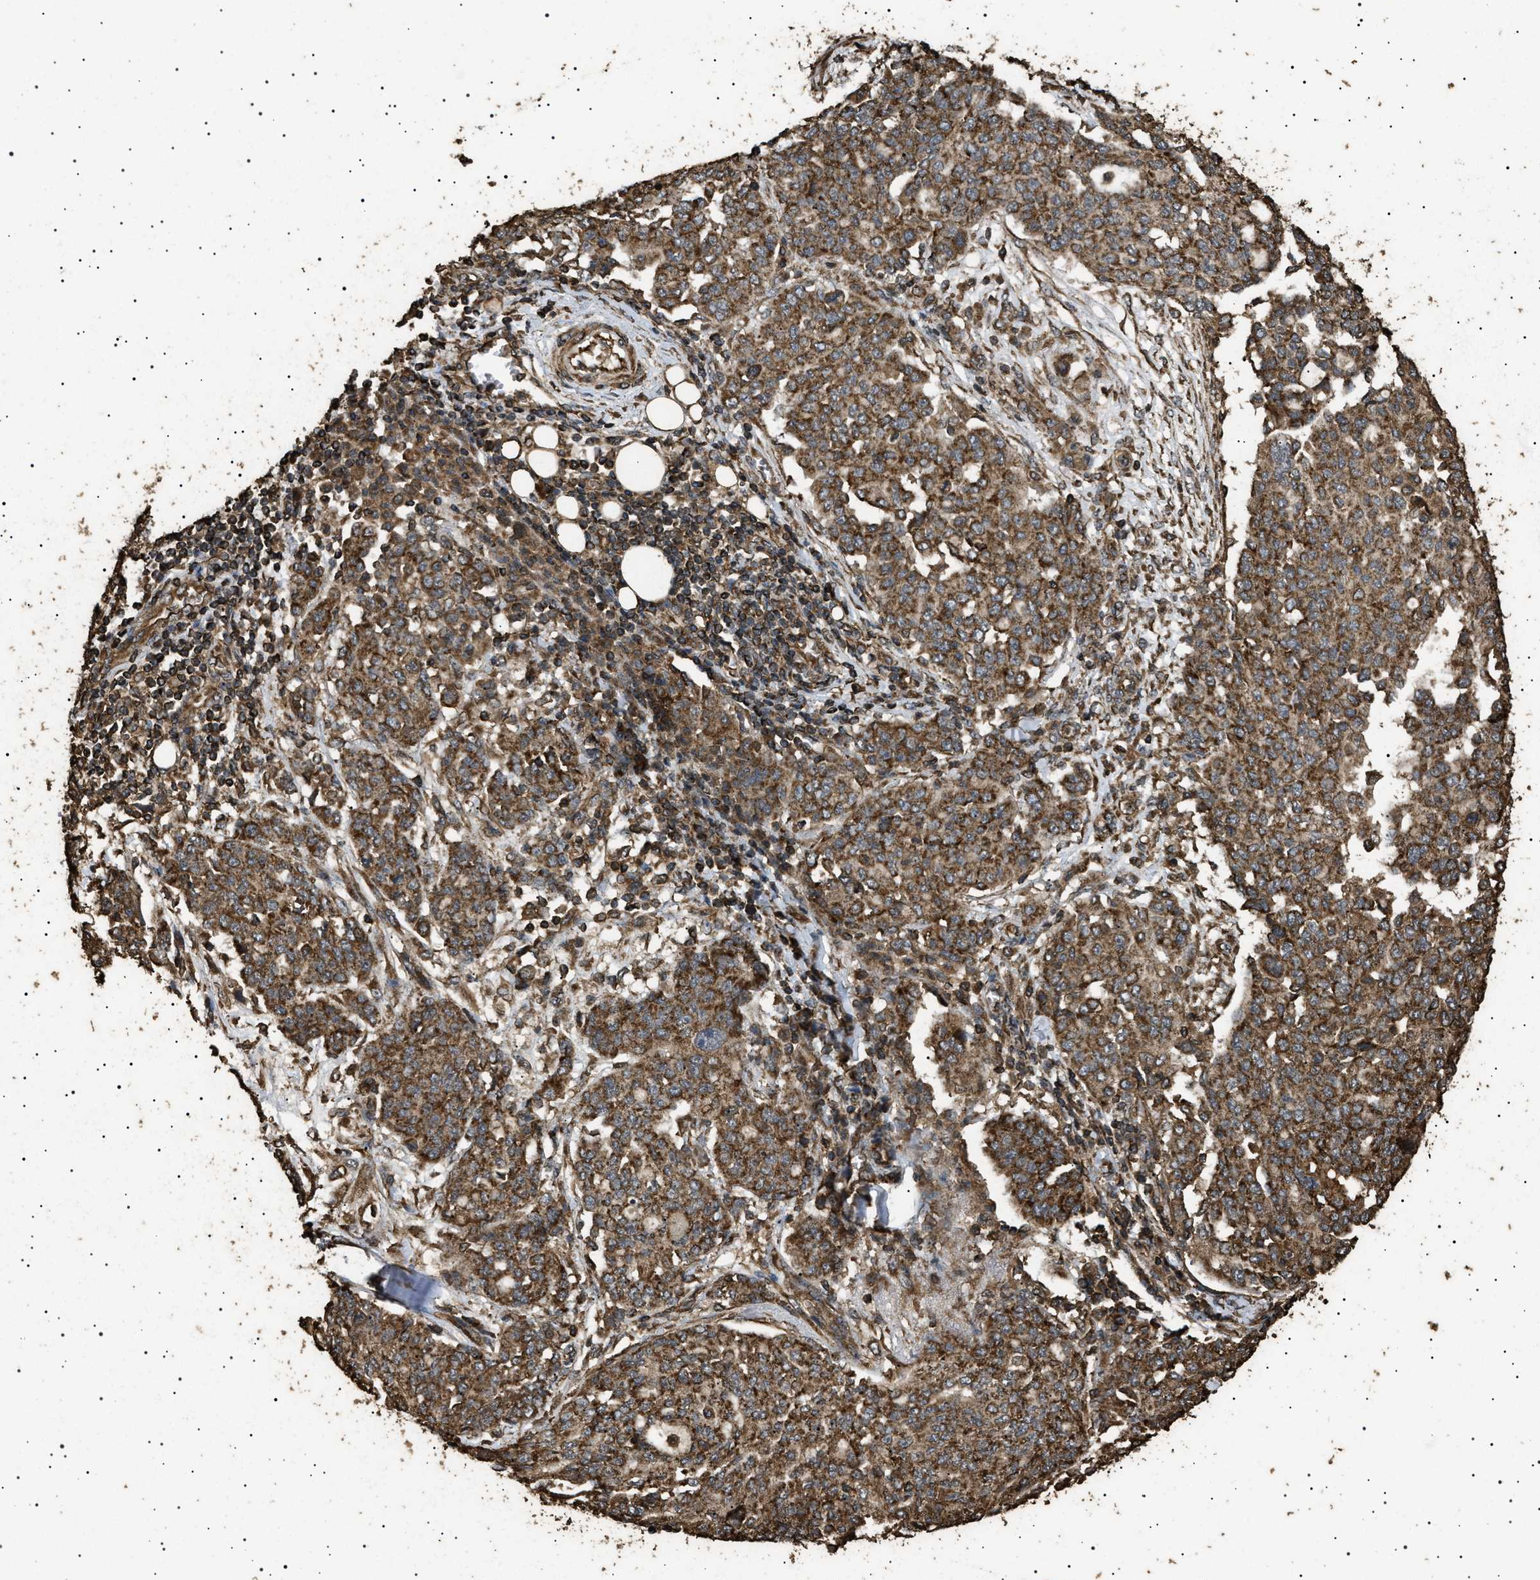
{"staining": {"intensity": "strong", "quantity": ">75%", "location": "cytoplasmic/membranous"}, "tissue": "ovarian cancer", "cell_type": "Tumor cells", "image_type": "cancer", "snomed": [{"axis": "morphology", "description": "Cystadenocarcinoma, serous, NOS"}, {"axis": "topography", "description": "Soft tissue"}, {"axis": "topography", "description": "Ovary"}], "caption": "Protein staining exhibits strong cytoplasmic/membranous positivity in approximately >75% of tumor cells in serous cystadenocarcinoma (ovarian).", "gene": "CYRIA", "patient": {"sex": "female", "age": 57}}